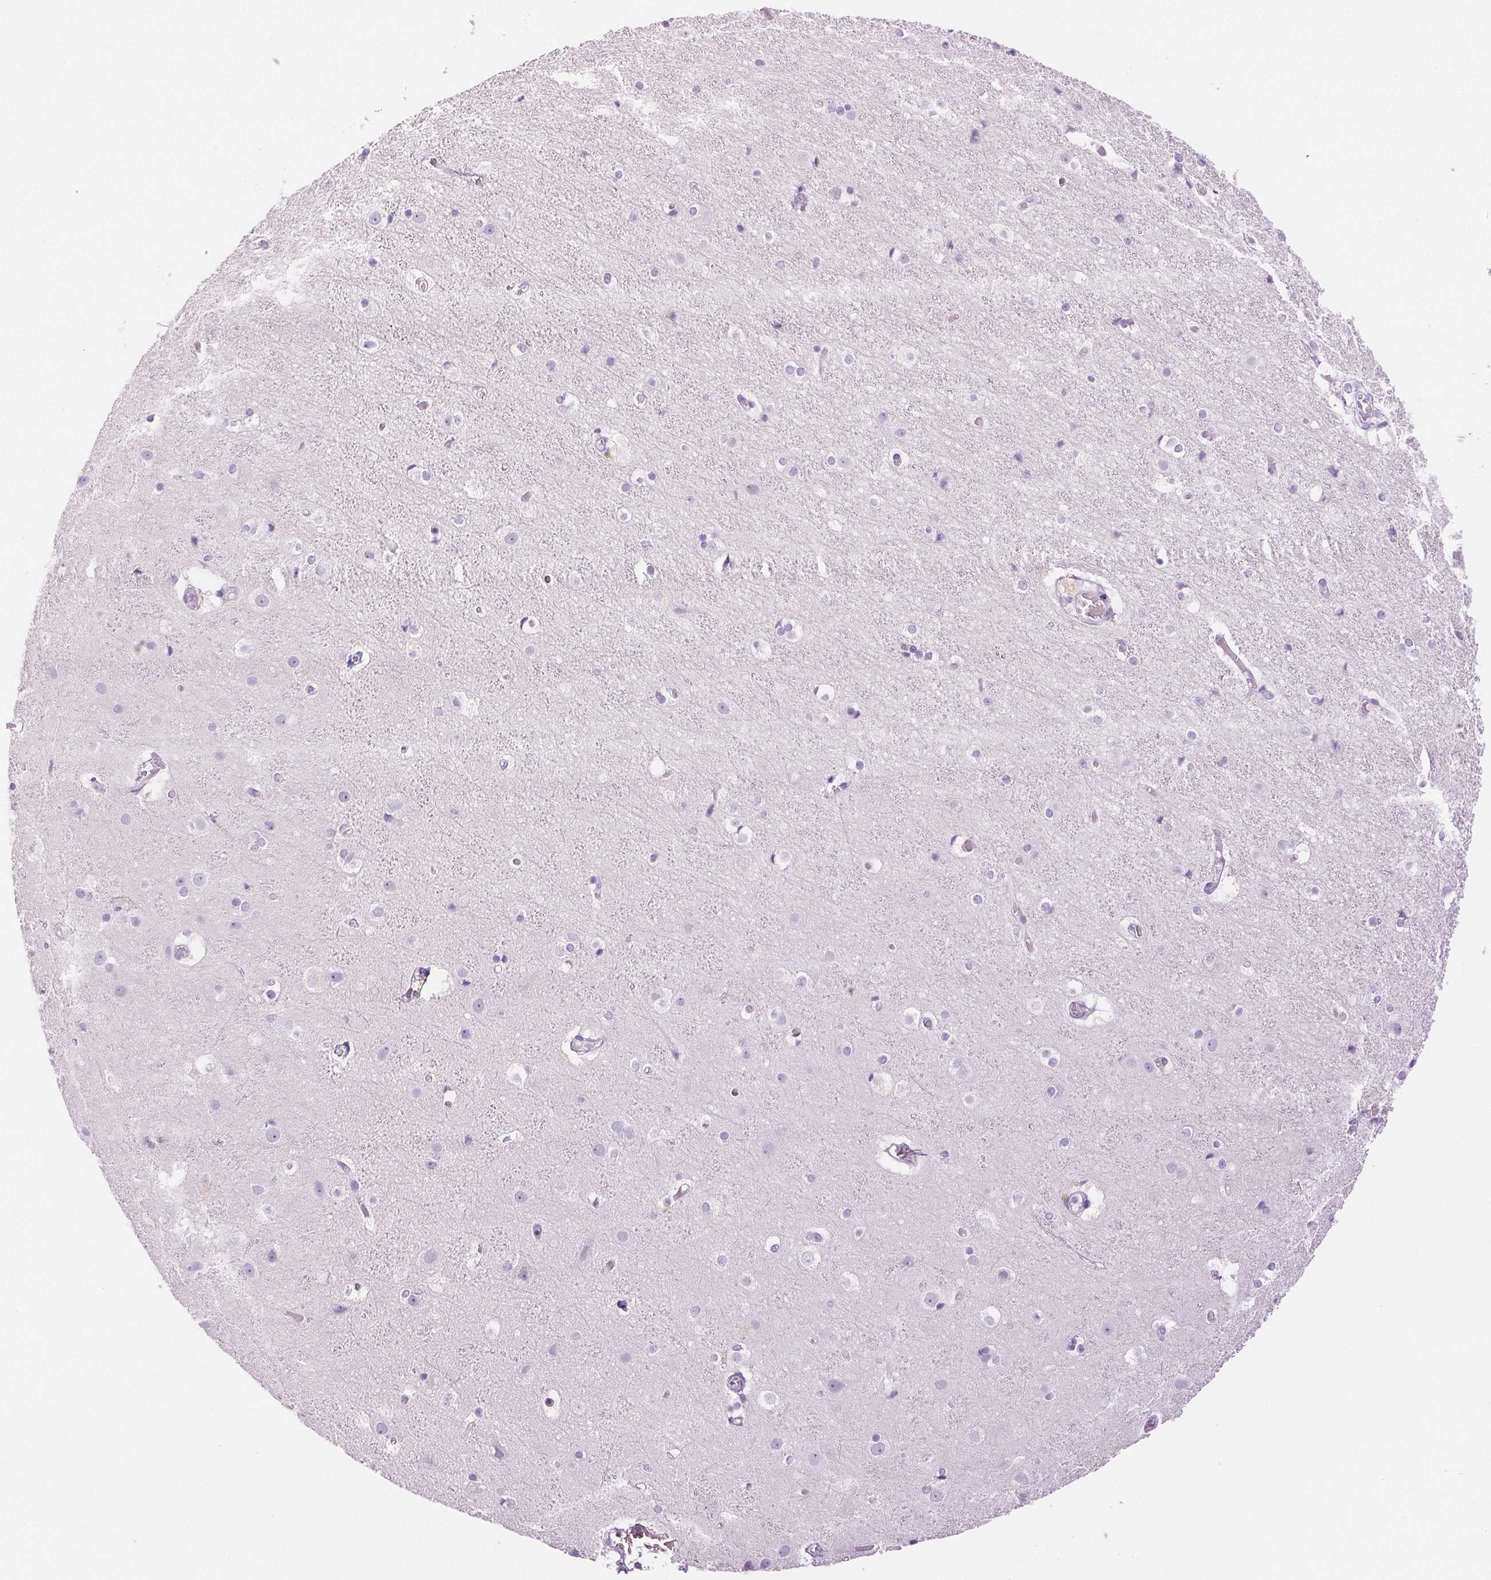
{"staining": {"intensity": "negative", "quantity": "none", "location": "none"}, "tissue": "cerebral cortex", "cell_type": "Endothelial cells", "image_type": "normal", "snomed": [{"axis": "morphology", "description": "Normal tissue, NOS"}, {"axis": "topography", "description": "Cerebral cortex"}], "caption": "This is a image of immunohistochemistry (IHC) staining of unremarkable cerebral cortex, which shows no positivity in endothelial cells. The staining is performed using DAB (3,3'-diaminobenzidine) brown chromogen with nuclei counter-stained in using hematoxylin.", "gene": "SLC5A2", "patient": {"sex": "female", "age": 52}}